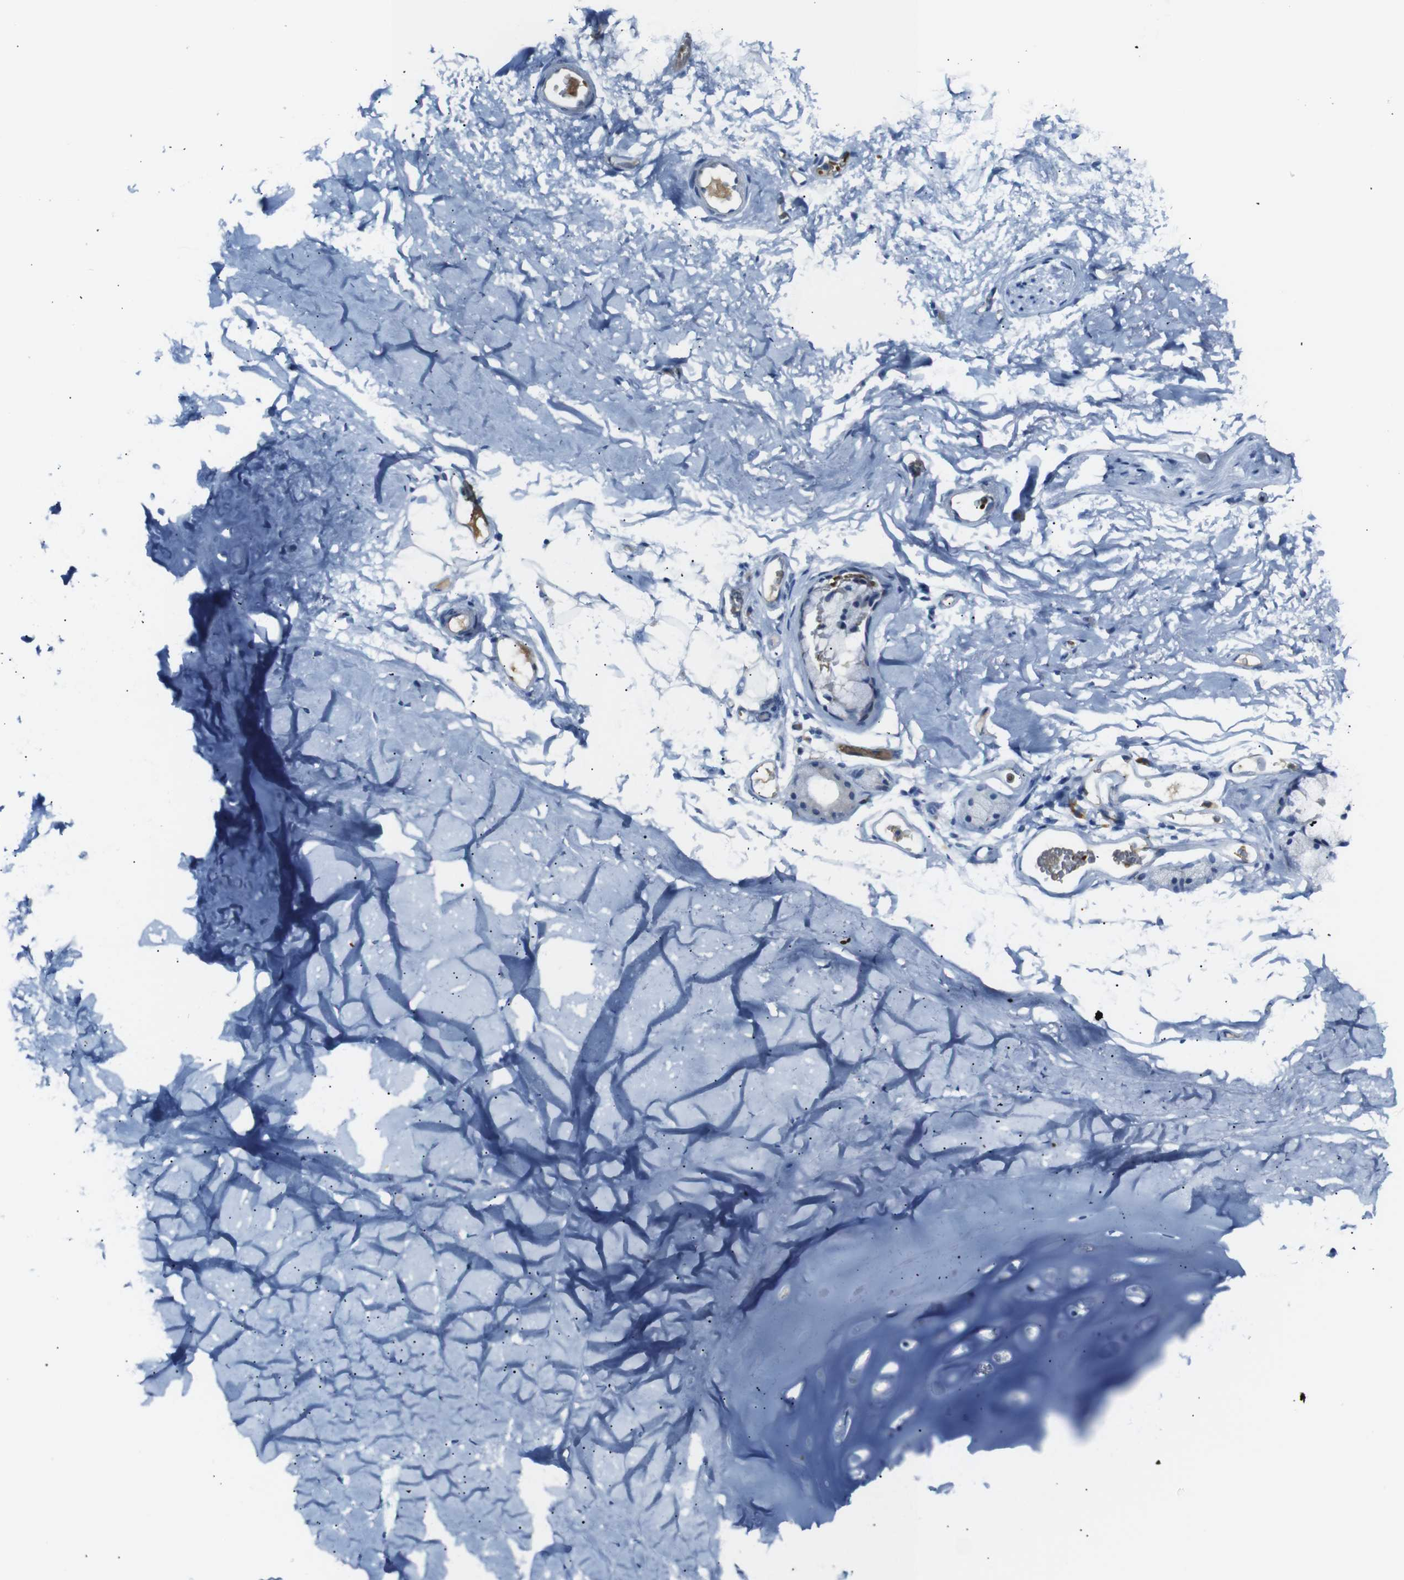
{"staining": {"intensity": "negative", "quantity": "none", "location": "none"}, "tissue": "adipose tissue", "cell_type": "Adipocytes", "image_type": "normal", "snomed": [{"axis": "morphology", "description": "Normal tissue, NOS"}, {"axis": "topography", "description": "Bronchus"}], "caption": "This is an immunohistochemistry (IHC) histopathology image of benign human adipose tissue. There is no positivity in adipocytes.", "gene": "ERVMER34", "patient": {"sex": "female", "age": 73}}